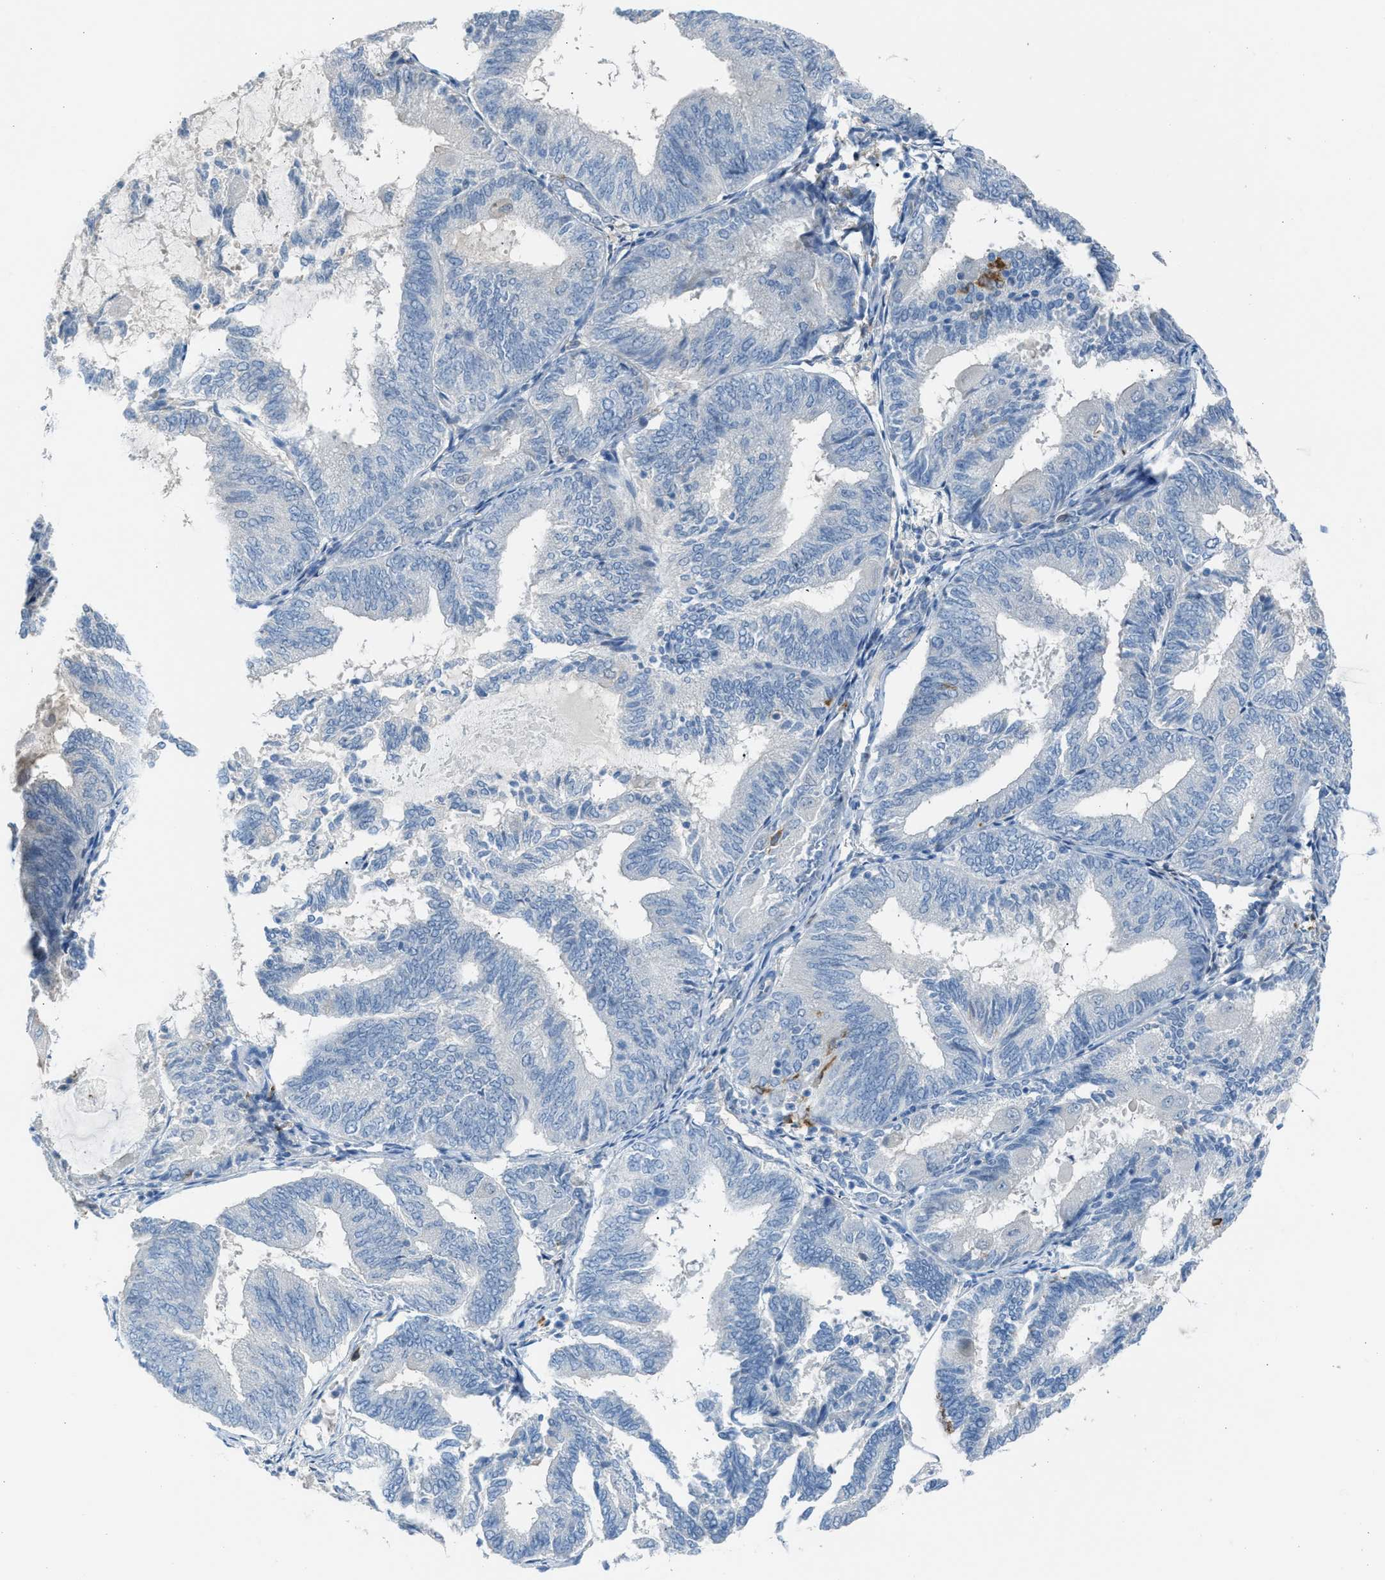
{"staining": {"intensity": "negative", "quantity": "none", "location": "none"}, "tissue": "endometrial cancer", "cell_type": "Tumor cells", "image_type": "cancer", "snomed": [{"axis": "morphology", "description": "Adenocarcinoma, NOS"}, {"axis": "topography", "description": "Endometrium"}], "caption": "An image of endometrial adenocarcinoma stained for a protein displays no brown staining in tumor cells.", "gene": "CLEC10A", "patient": {"sex": "female", "age": 81}}